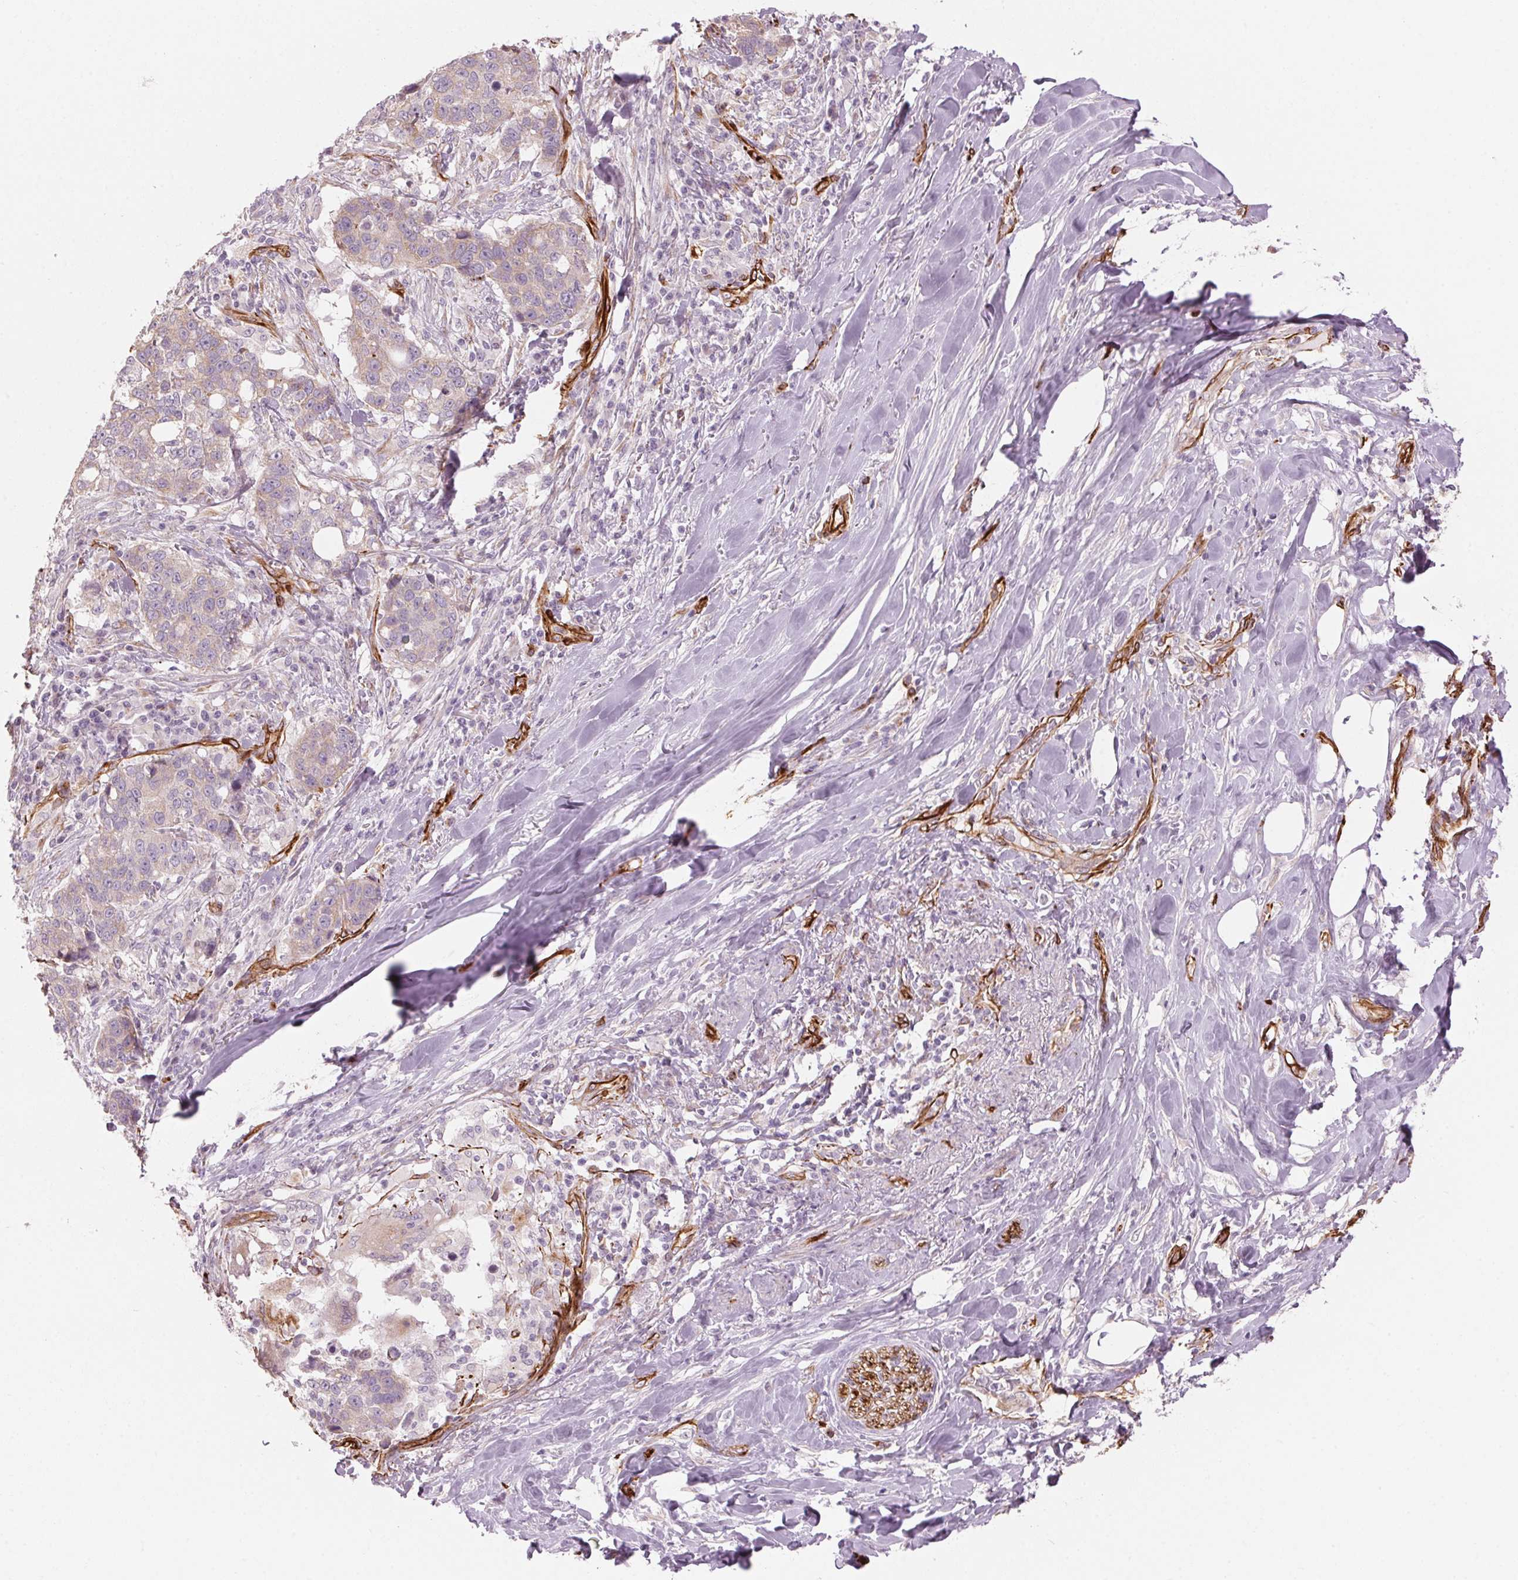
{"staining": {"intensity": "negative", "quantity": "none", "location": "none"}, "tissue": "lung cancer", "cell_type": "Tumor cells", "image_type": "cancer", "snomed": [{"axis": "morphology", "description": "Squamous cell carcinoma, NOS"}, {"axis": "topography", "description": "Lymph node"}, {"axis": "topography", "description": "Lung"}], "caption": "Immunohistochemistry (IHC) micrograph of squamous cell carcinoma (lung) stained for a protein (brown), which exhibits no positivity in tumor cells. (IHC, brightfield microscopy, high magnification).", "gene": "CLPS", "patient": {"sex": "male", "age": 61}}